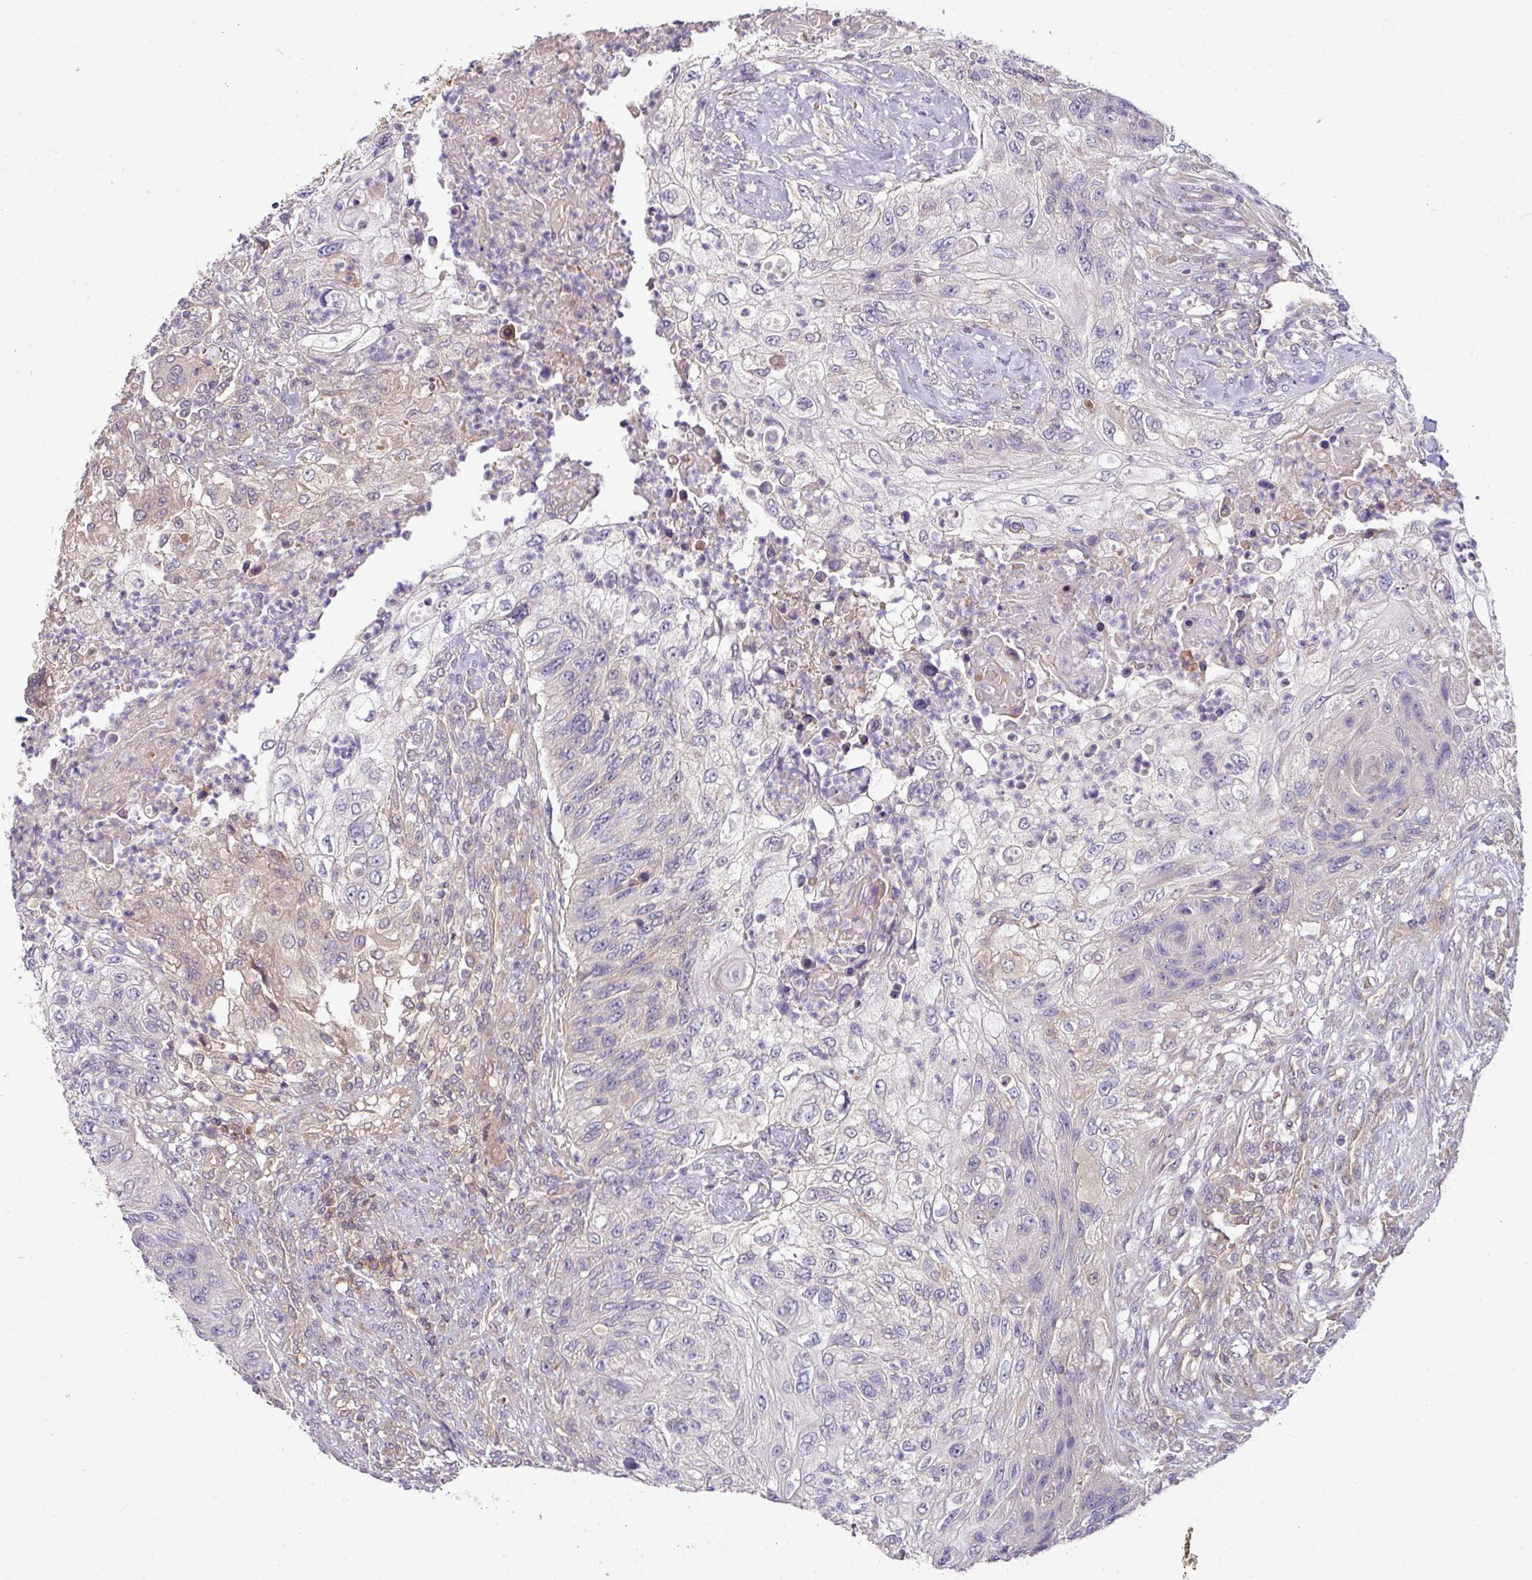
{"staining": {"intensity": "negative", "quantity": "none", "location": "none"}, "tissue": "urothelial cancer", "cell_type": "Tumor cells", "image_type": "cancer", "snomed": [{"axis": "morphology", "description": "Urothelial carcinoma, High grade"}, {"axis": "topography", "description": "Urinary bladder"}], "caption": "High magnification brightfield microscopy of high-grade urothelial carcinoma stained with DAB (brown) and counterstained with hematoxylin (blue): tumor cells show no significant expression.", "gene": "SLAMF6", "patient": {"sex": "female", "age": 60}}